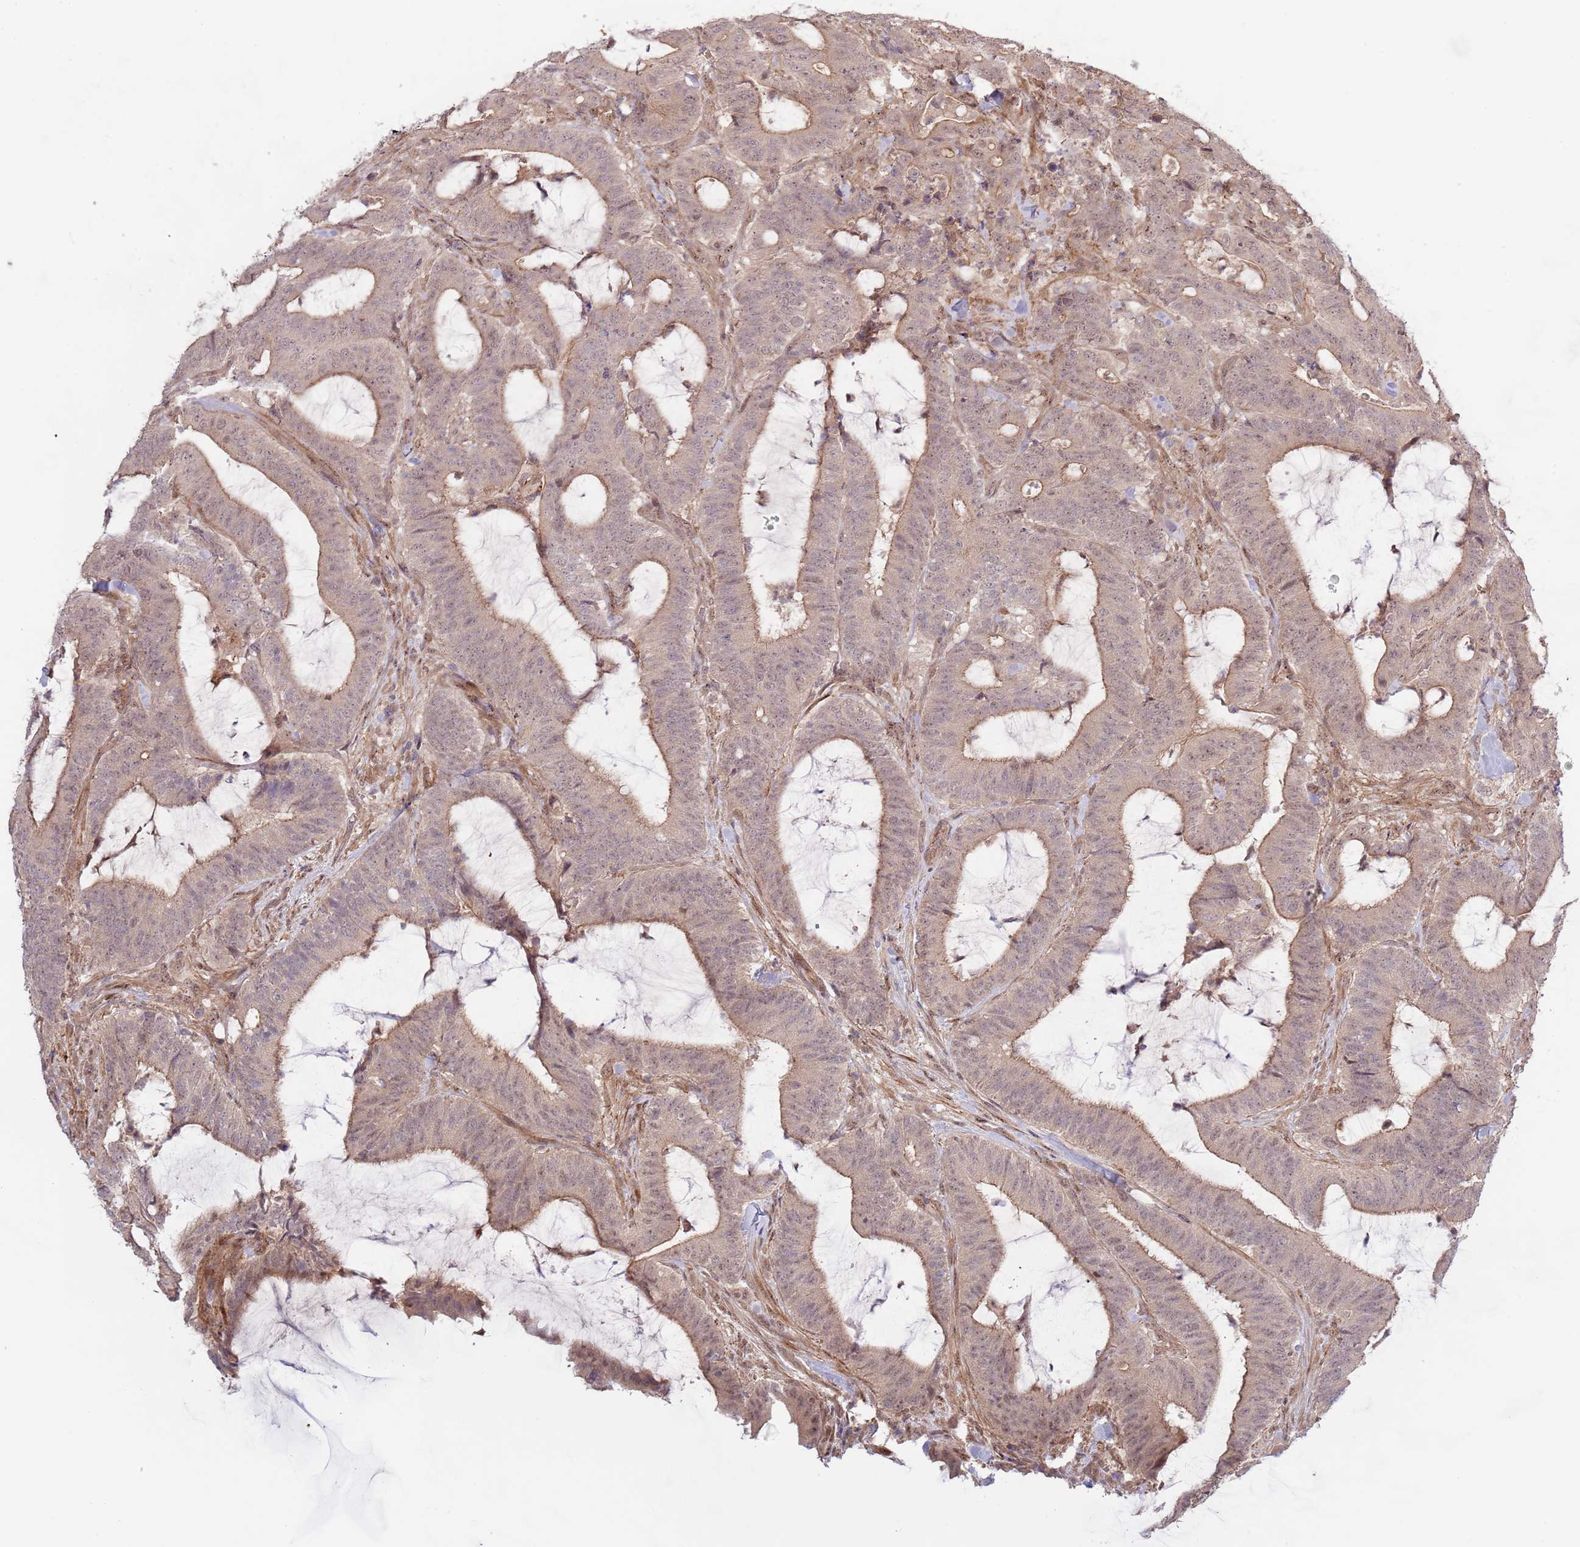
{"staining": {"intensity": "weak", "quantity": ">75%", "location": "cytoplasmic/membranous"}, "tissue": "colorectal cancer", "cell_type": "Tumor cells", "image_type": "cancer", "snomed": [{"axis": "morphology", "description": "Adenocarcinoma, NOS"}, {"axis": "topography", "description": "Colon"}], "caption": "The micrograph exhibits a brown stain indicating the presence of a protein in the cytoplasmic/membranous of tumor cells in colorectal adenocarcinoma. Using DAB (3,3'-diaminobenzidine) (brown) and hematoxylin (blue) stains, captured at high magnification using brightfield microscopy.", "gene": "PRR16", "patient": {"sex": "female", "age": 43}}